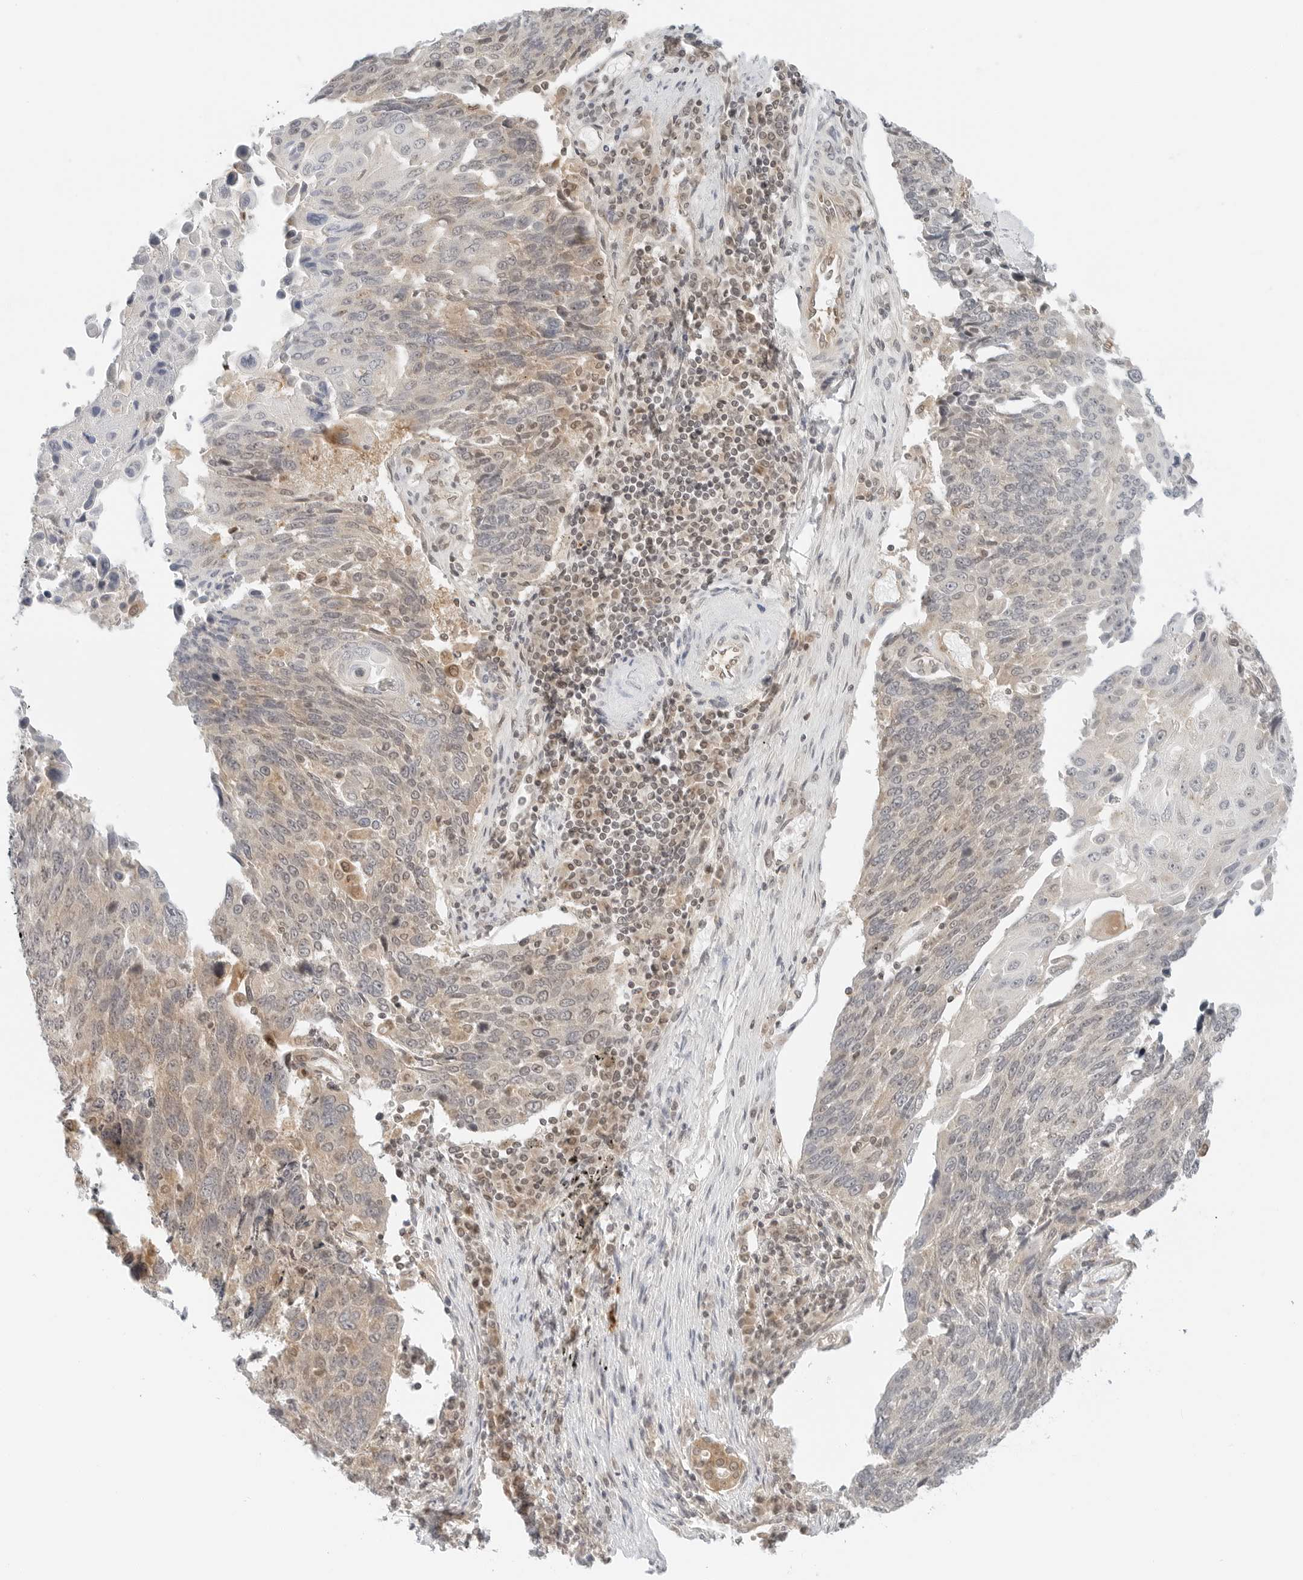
{"staining": {"intensity": "weak", "quantity": ">75%", "location": "cytoplasmic/membranous"}, "tissue": "lung cancer", "cell_type": "Tumor cells", "image_type": "cancer", "snomed": [{"axis": "morphology", "description": "Squamous cell carcinoma, NOS"}, {"axis": "topography", "description": "Lung"}], "caption": "Brown immunohistochemical staining in human squamous cell carcinoma (lung) reveals weak cytoplasmic/membranous staining in about >75% of tumor cells.", "gene": "IQCC", "patient": {"sex": "male", "age": 66}}